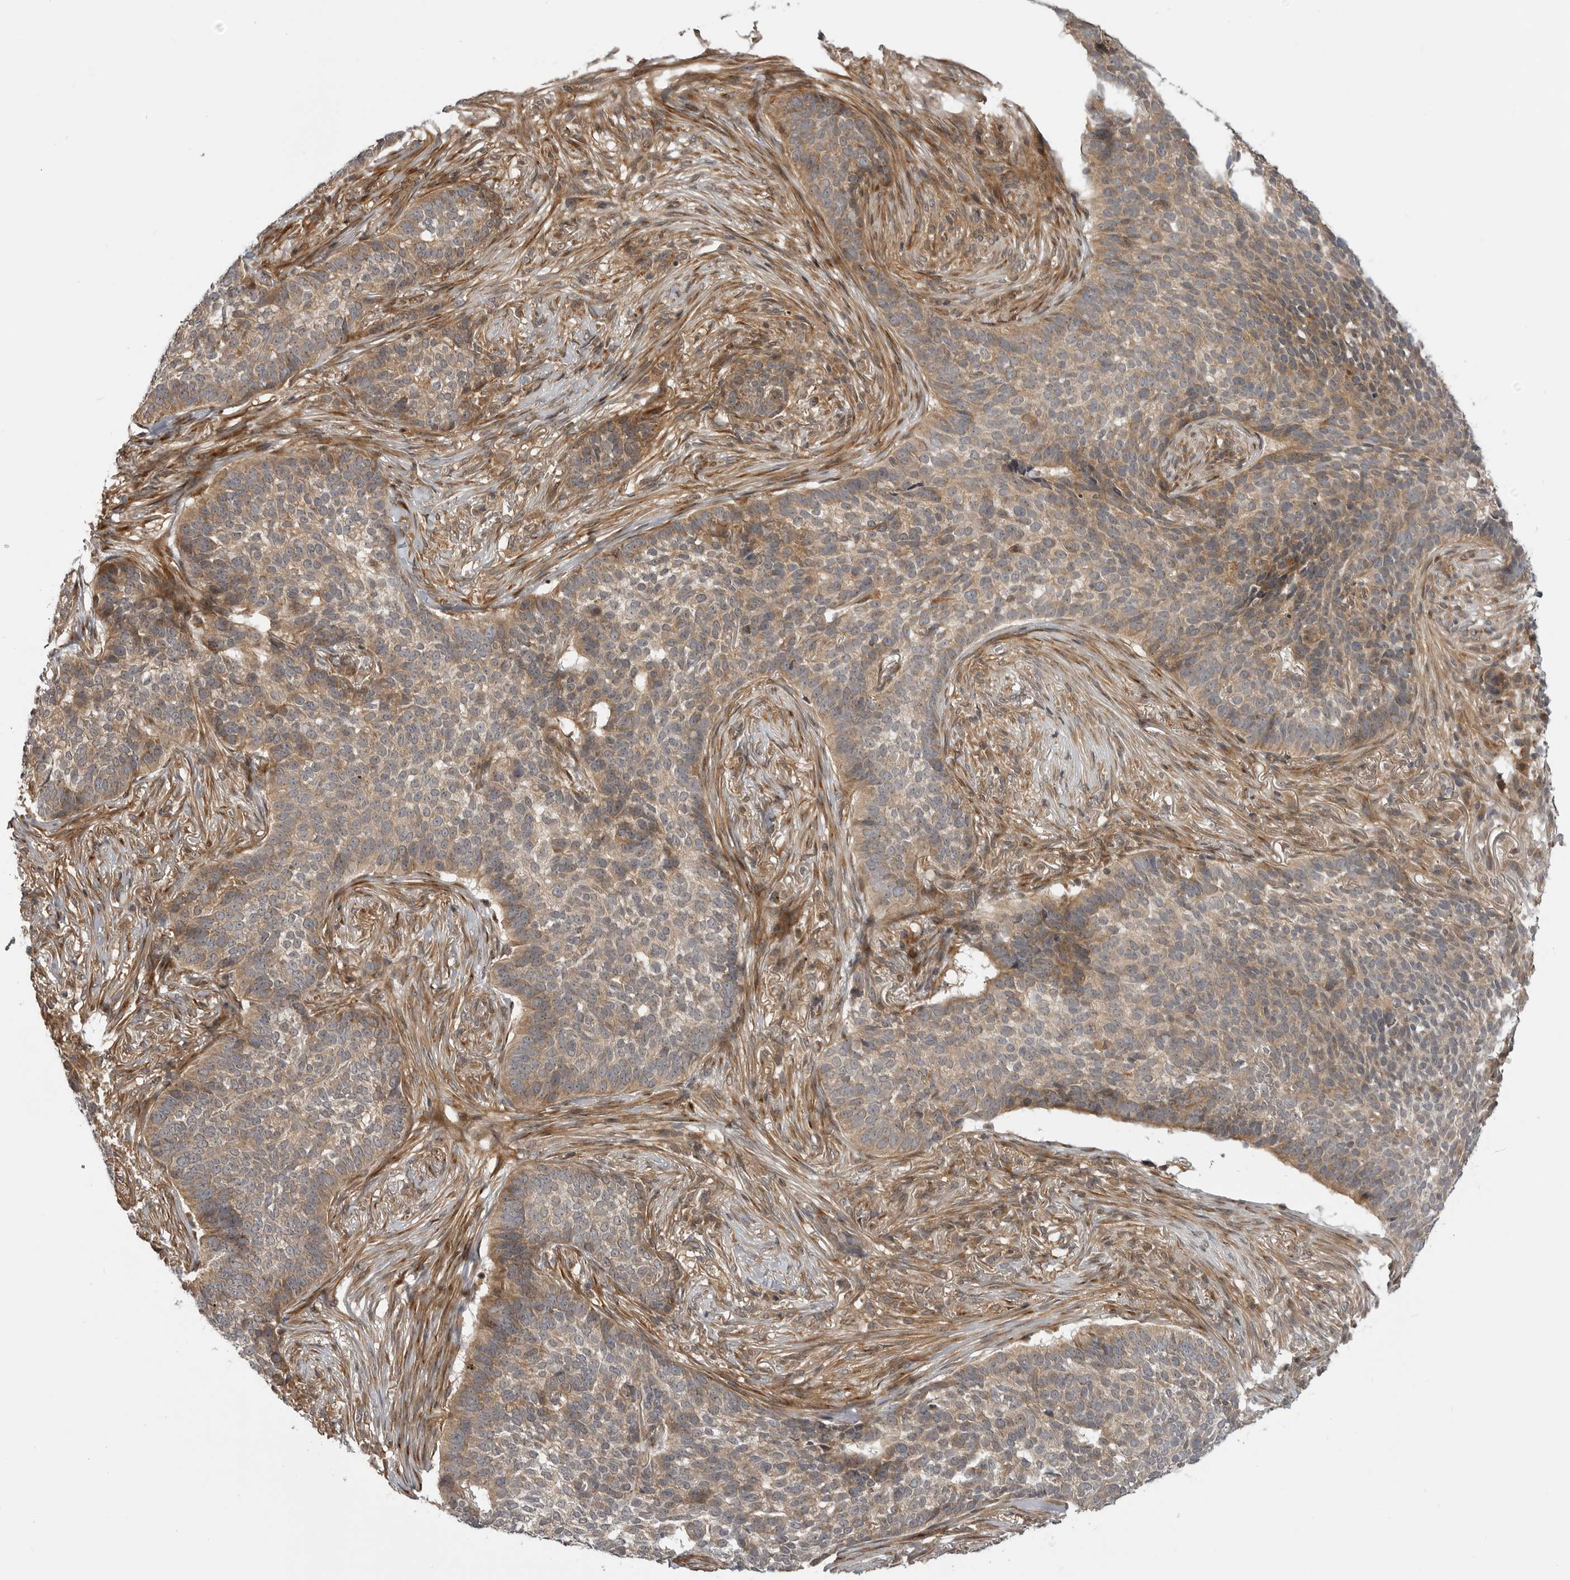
{"staining": {"intensity": "moderate", "quantity": "25%-75%", "location": "cytoplasmic/membranous"}, "tissue": "skin cancer", "cell_type": "Tumor cells", "image_type": "cancer", "snomed": [{"axis": "morphology", "description": "Basal cell carcinoma"}, {"axis": "topography", "description": "Skin"}], "caption": "Moderate cytoplasmic/membranous expression is identified in approximately 25%-75% of tumor cells in basal cell carcinoma (skin).", "gene": "LRRC45", "patient": {"sex": "male", "age": 85}}